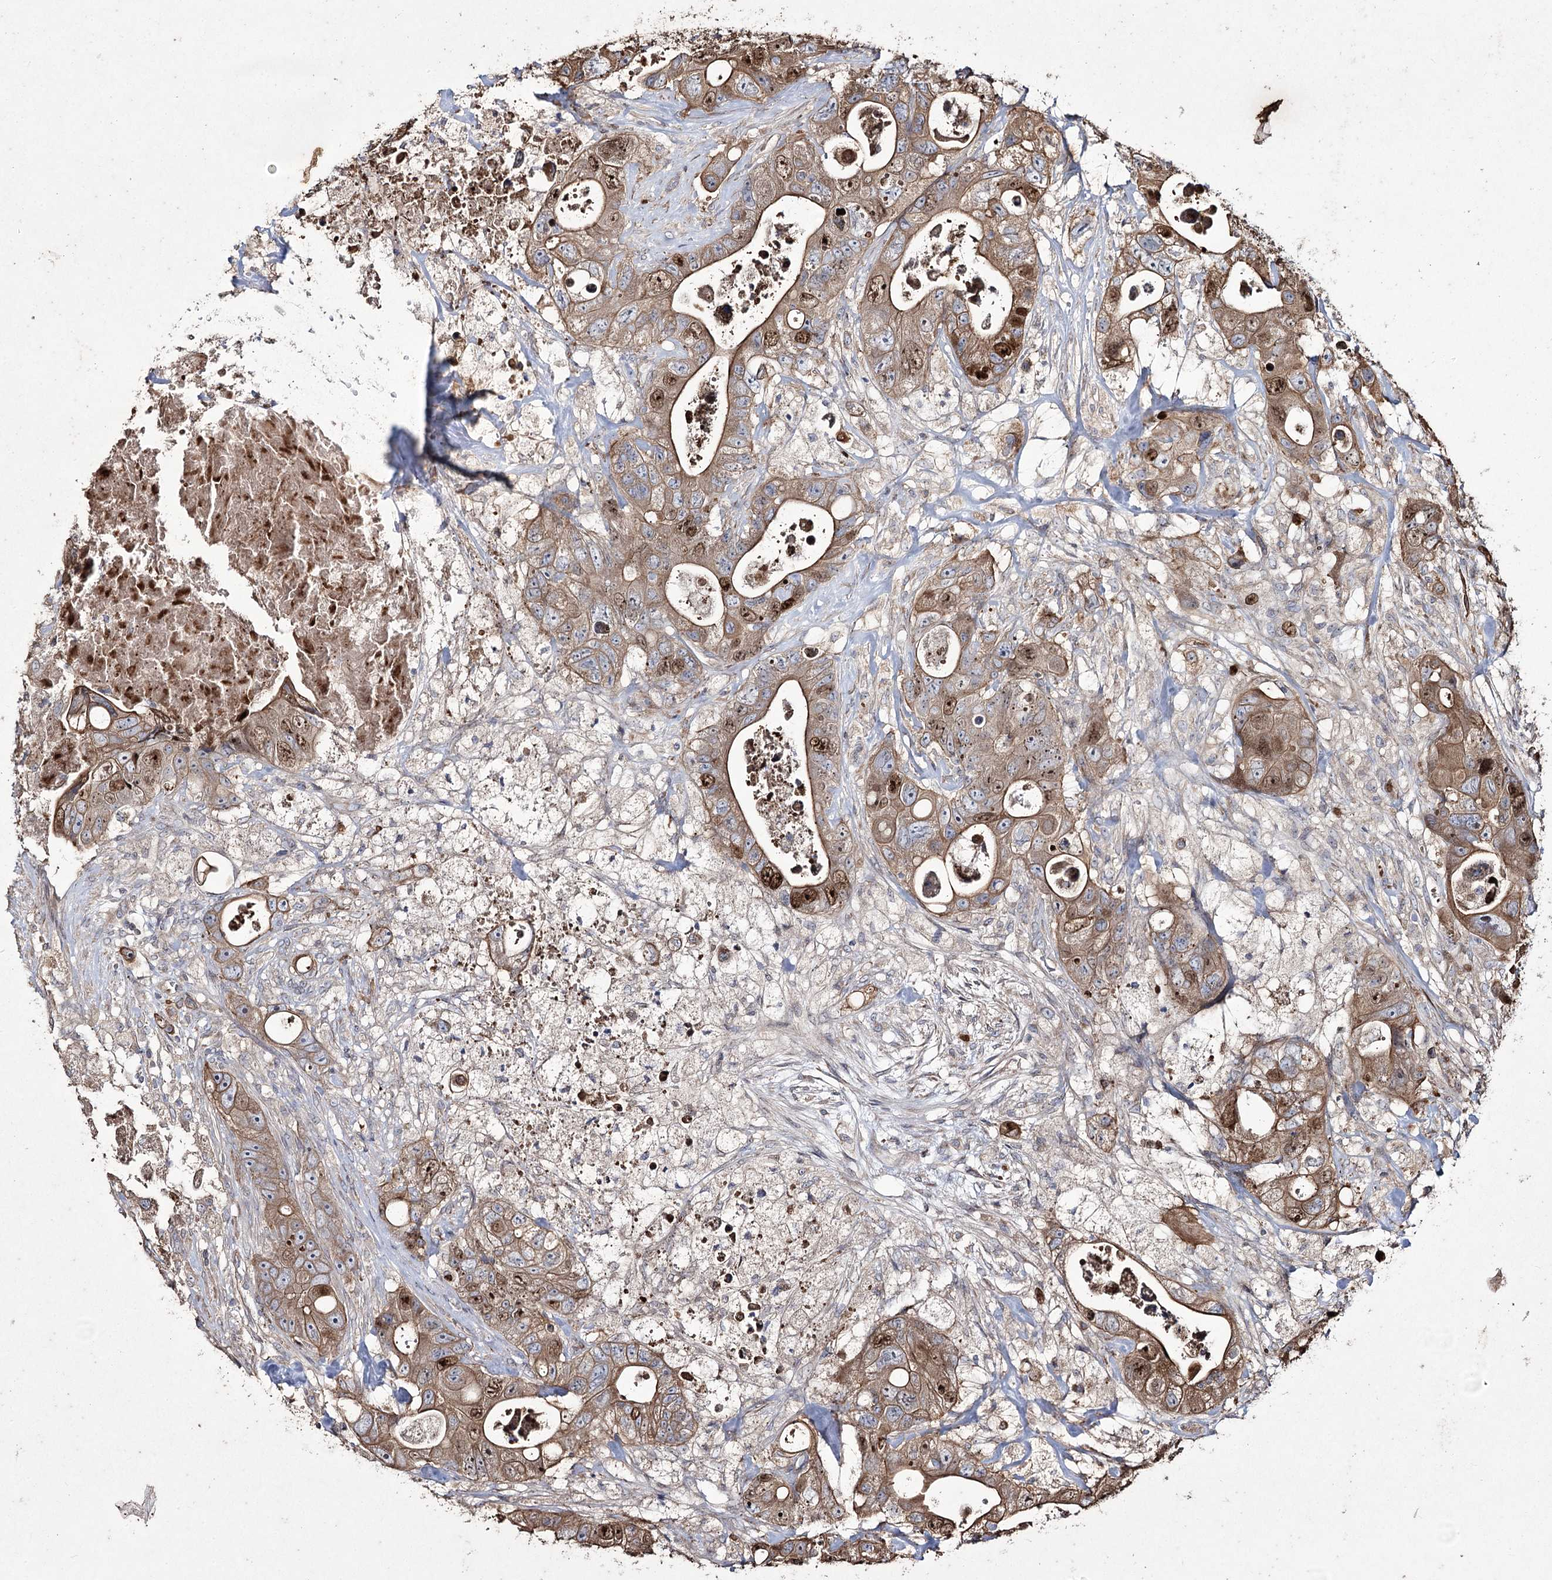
{"staining": {"intensity": "moderate", "quantity": ">75%", "location": "cytoplasmic/membranous,nuclear"}, "tissue": "colorectal cancer", "cell_type": "Tumor cells", "image_type": "cancer", "snomed": [{"axis": "morphology", "description": "Adenocarcinoma, NOS"}, {"axis": "topography", "description": "Colon"}], "caption": "DAB immunohistochemical staining of colorectal cancer (adenocarcinoma) exhibits moderate cytoplasmic/membranous and nuclear protein expression in approximately >75% of tumor cells.", "gene": "PRC1", "patient": {"sex": "female", "age": 46}}